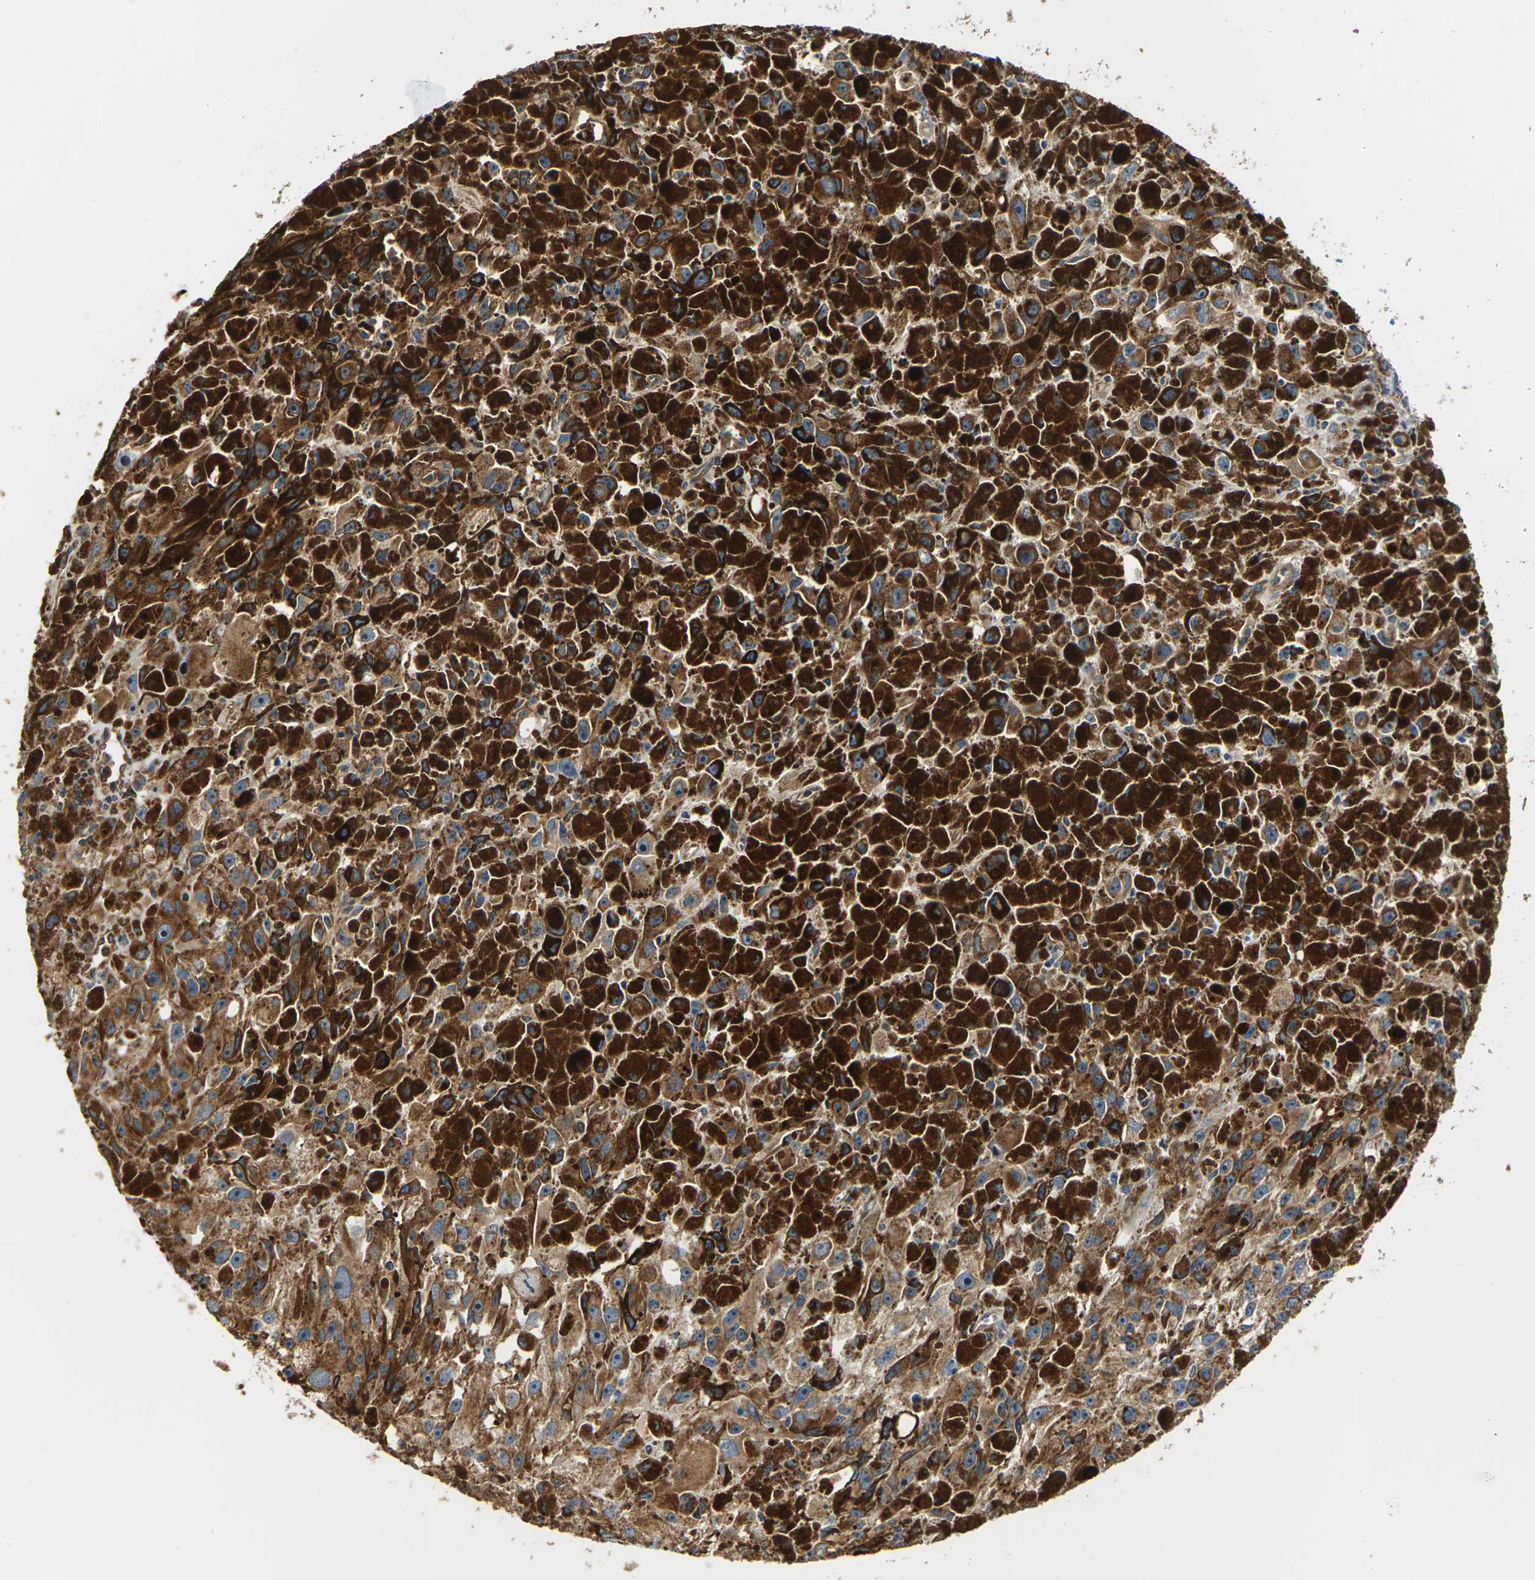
{"staining": {"intensity": "moderate", "quantity": ">75%", "location": "cytoplasmic/membranous"}, "tissue": "melanoma", "cell_type": "Tumor cells", "image_type": "cancer", "snomed": [{"axis": "morphology", "description": "Malignant melanoma, NOS"}, {"axis": "topography", "description": "Skin"}], "caption": "Tumor cells exhibit medium levels of moderate cytoplasmic/membranous staining in approximately >75% of cells in human melanoma.", "gene": "PCDHB4", "patient": {"sex": "female", "age": 104}}